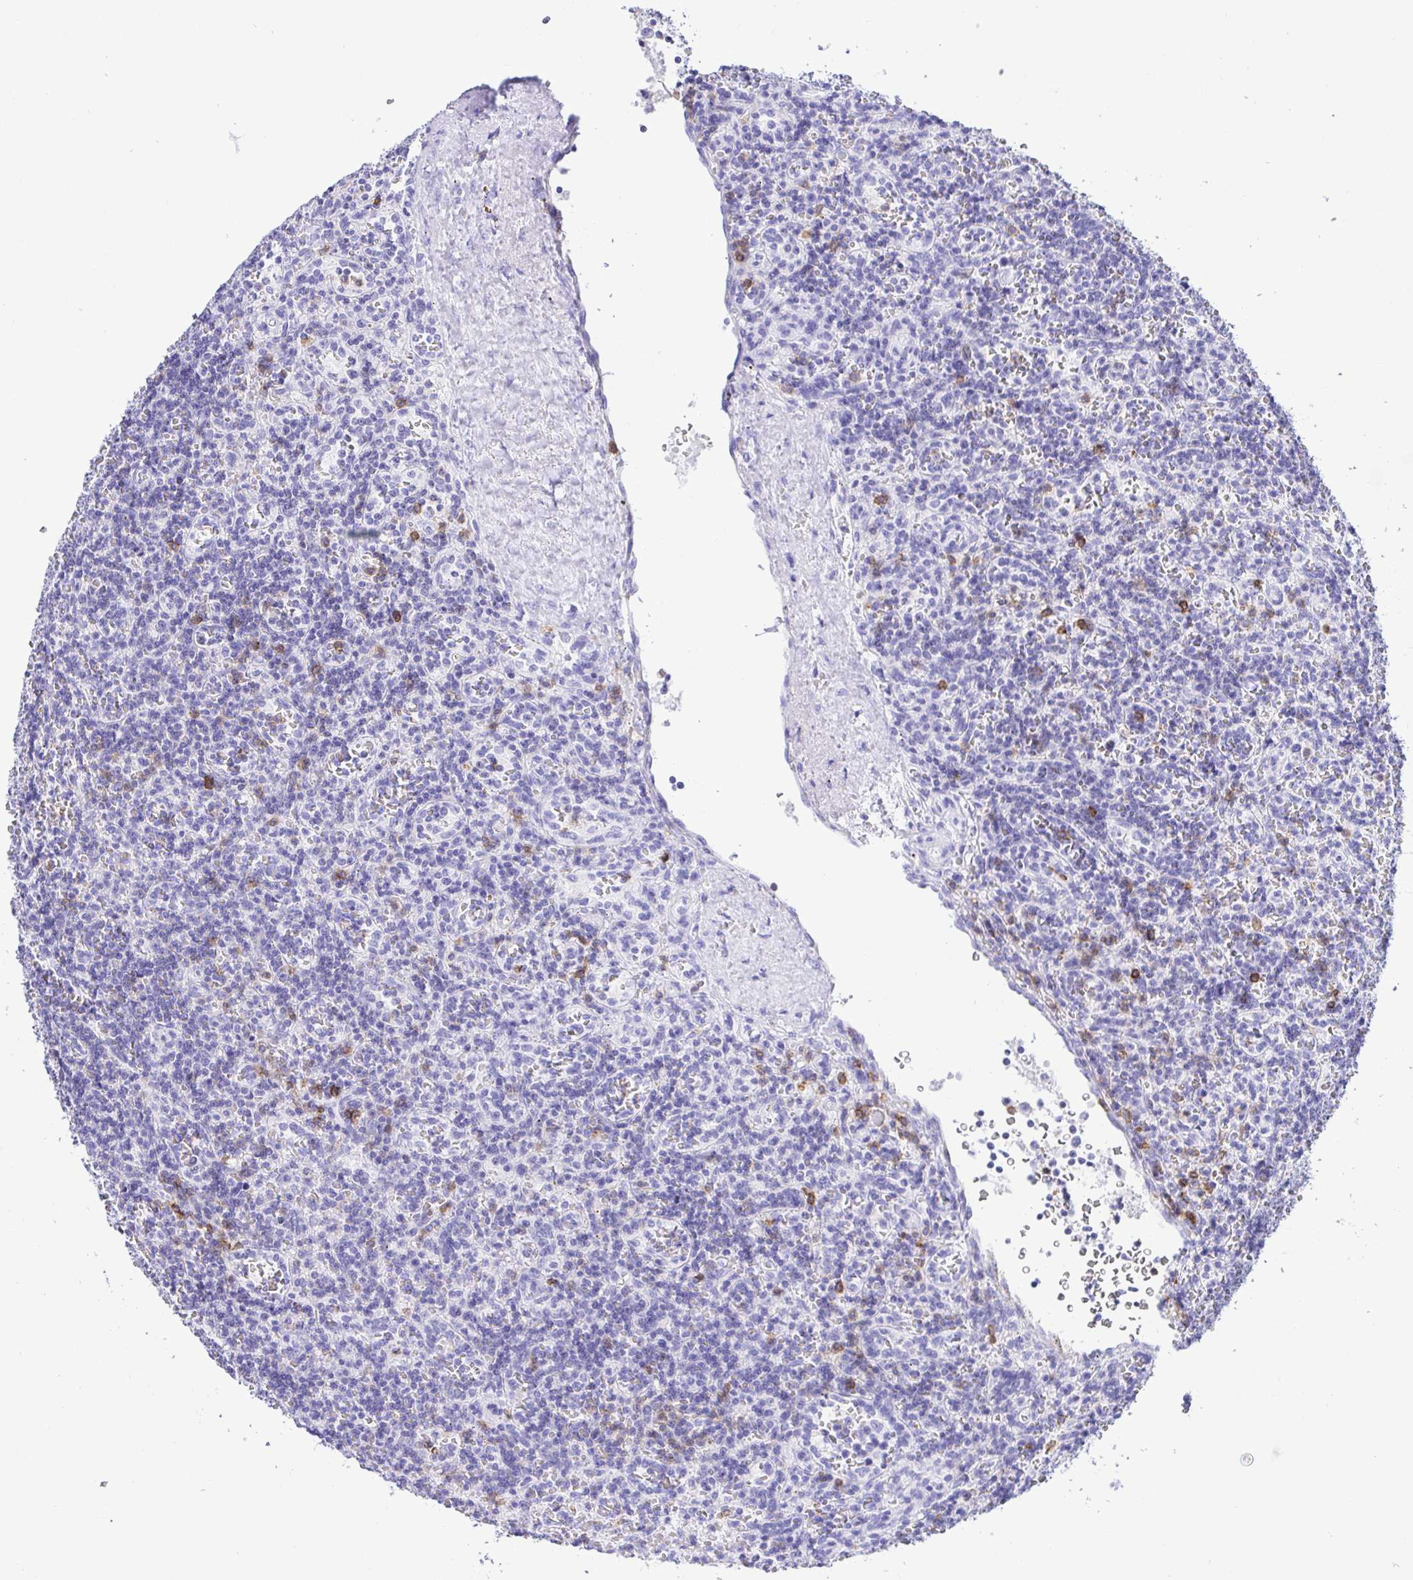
{"staining": {"intensity": "negative", "quantity": "none", "location": "none"}, "tissue": "lymphoma", "cell_type": "Tumor cells", "image_type": "cancer", "snomed": [{"axis": "morphology", "description": "Malignant lymphoma, non-Hodgkin's type, Low grade"}, {"axis": "topography", "description": "Spleen"}], "caption": "Lymphoma was stained to show a protein in brown. There is no significant expression in tumor cells.", "gene": "CD5", "patient": {"sex": "male", "age": 73}}